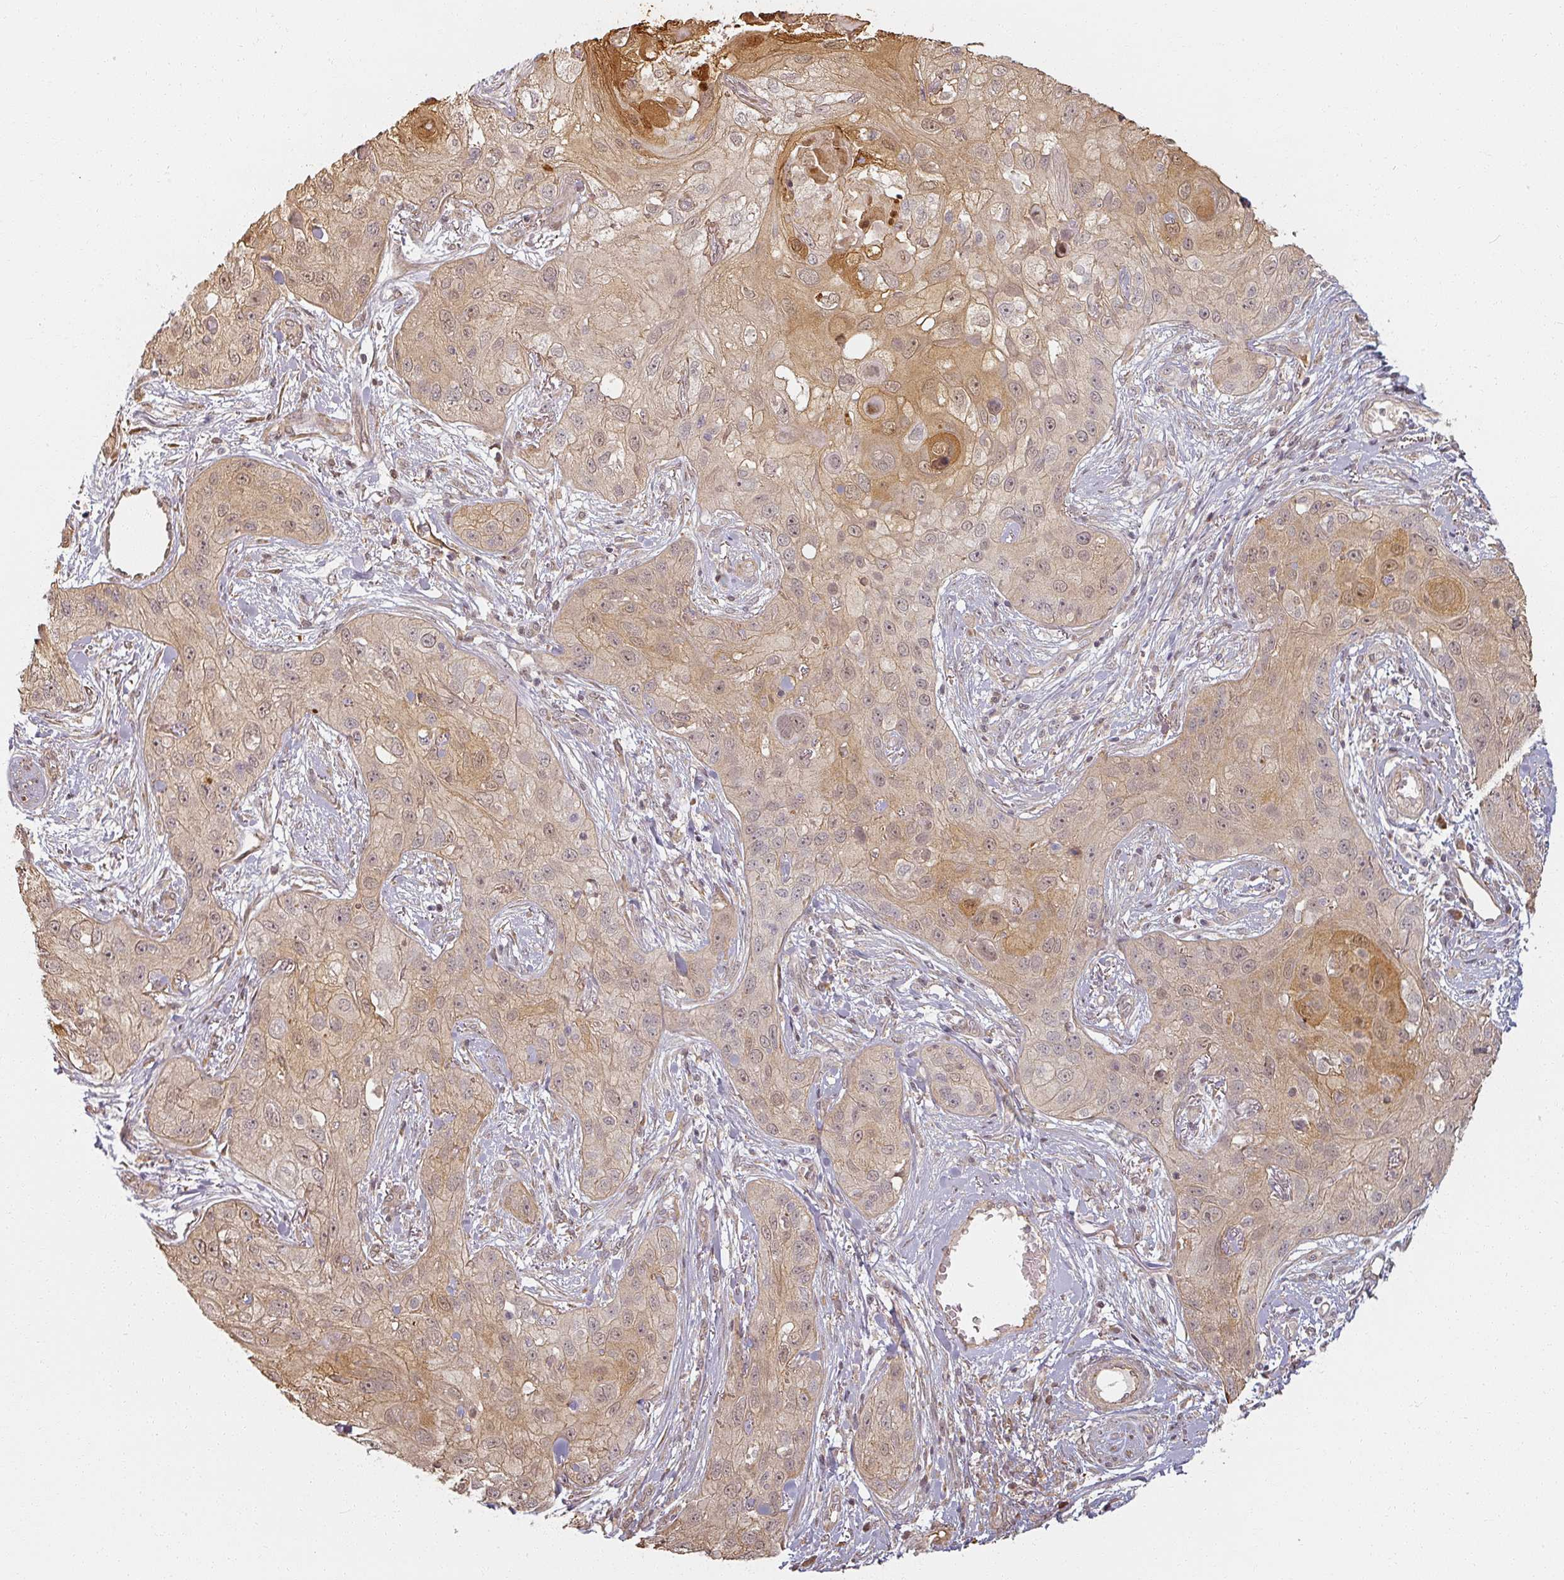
{"staining": {"intensity": "moderate", "quantity": "25%-75%", "location": "cytoplasmic/membranous,nuclear"}, "tissue": "skin cancer", "cell_type": "Tumor cells", "image_type": "cancer", "snomed": [{"axis": "morphology", "description": "Squamous cell carcinoma, NOS"}, {"axis": "topography", "description": "Skin"}, {"axis": "topography", "description": "Vulva"}], "caption": "A medium amount of moderate cytoplasmic/membranous and nuclear expression is seen in approximately 25%-75% of tumor cells in skin cancer (squamous cell carcinoma) tissue.", "gene": "MED19", "patient": {"sex": "female", "age": 86}}